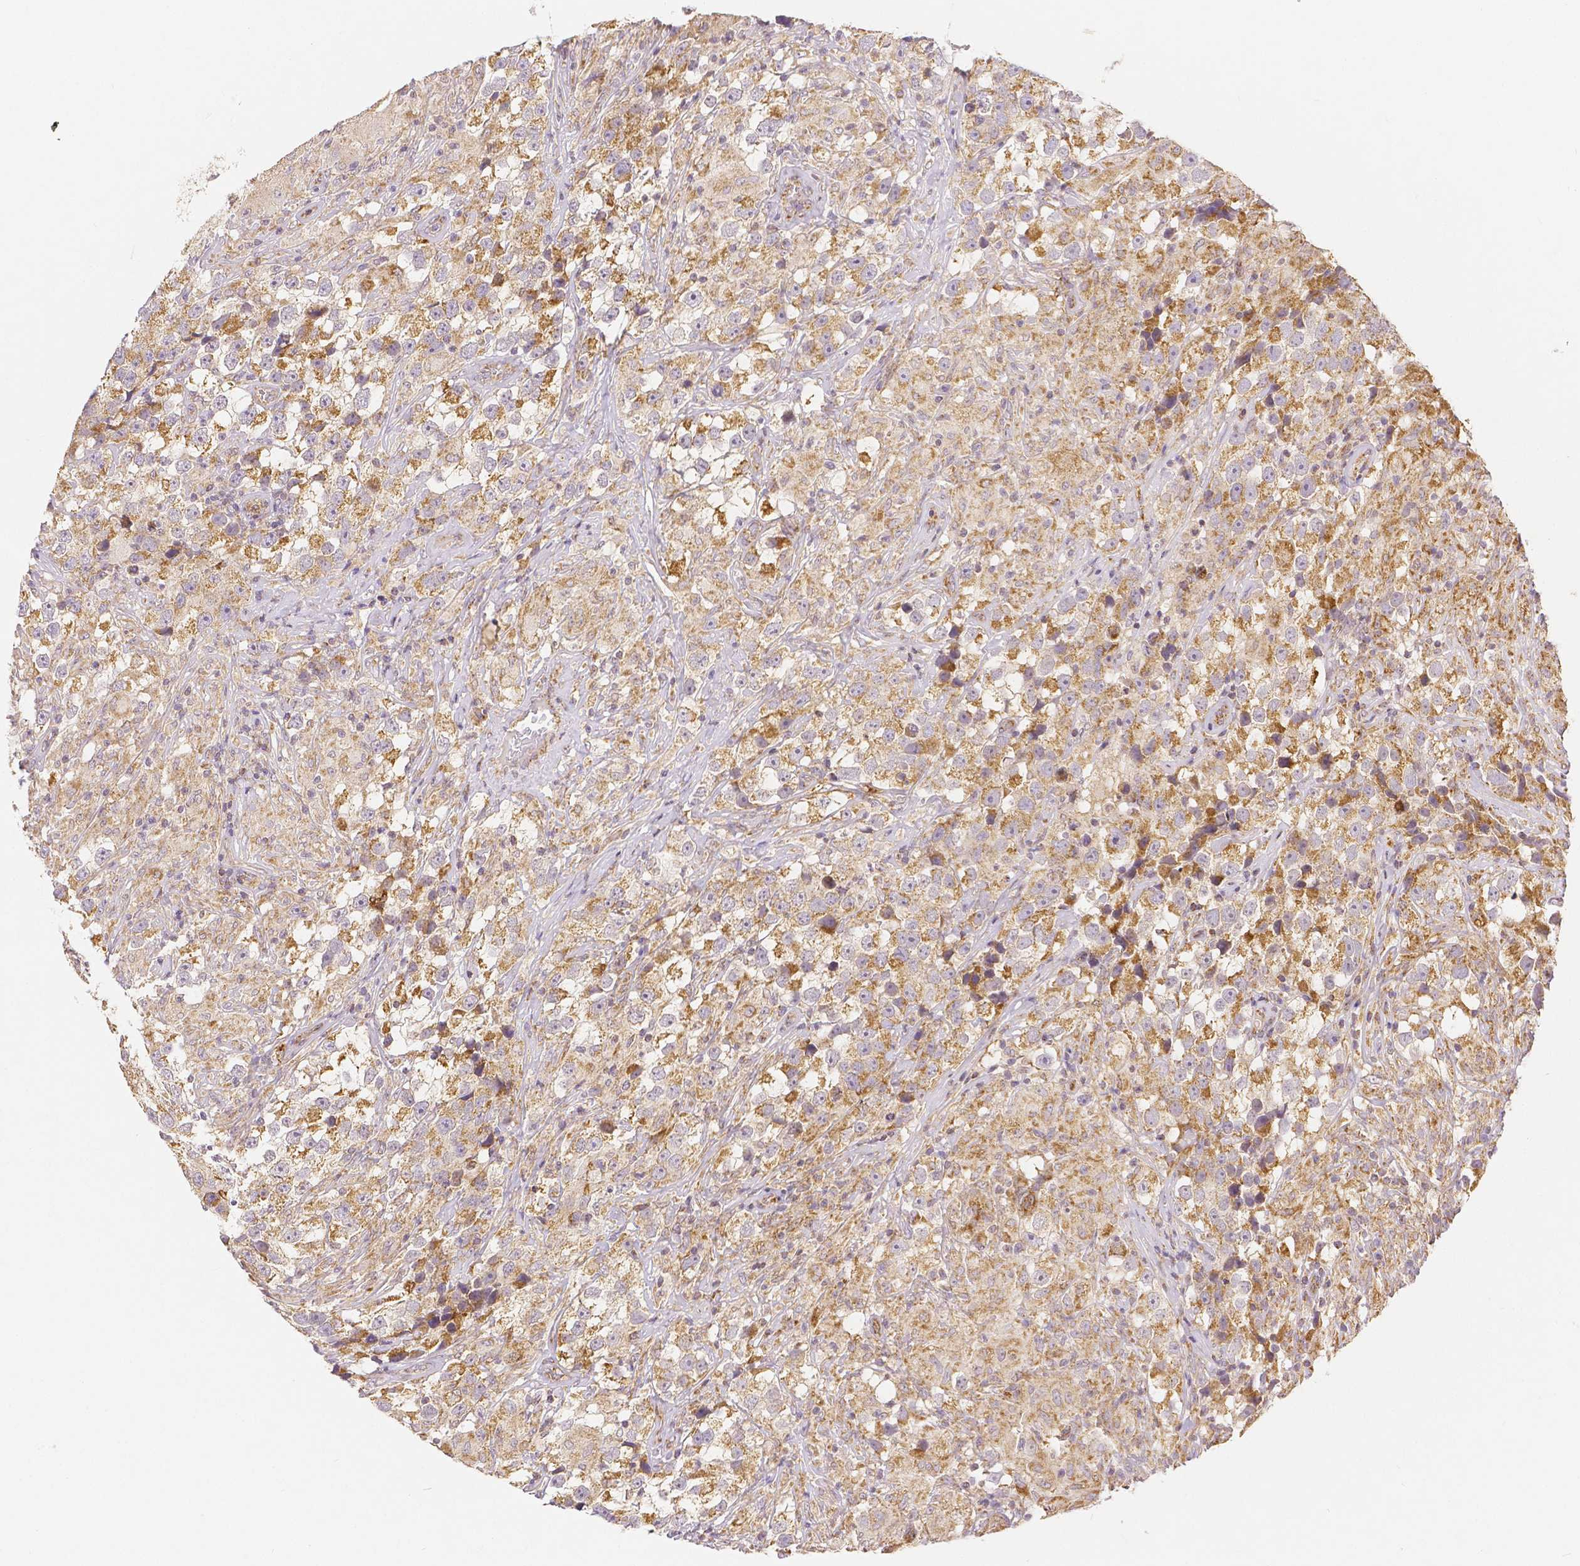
{"staining": {"intensity": "moderate", "quantity": ">75%", "location": "cytoplasmic/membranous"}, "tissue": "testis cancer", "cell_type": "Tumor cells", "image_type": "cancer", "snomed": [{"axis": "morphology", "description": "Seminoma, NOS"}, {"axis": "topography", "description": "Testis"}], "caption": "DAB (3,3'-diaminobenzidine) immunohistochemical staining of human seminoma (testis) shows moderate cytoplasmic/membranous protein expression in about >75% of tumor cells. Nuclei are stained in blue.", "gene": "RHOT1", "patient": {"sex": "male", "age": 46}}